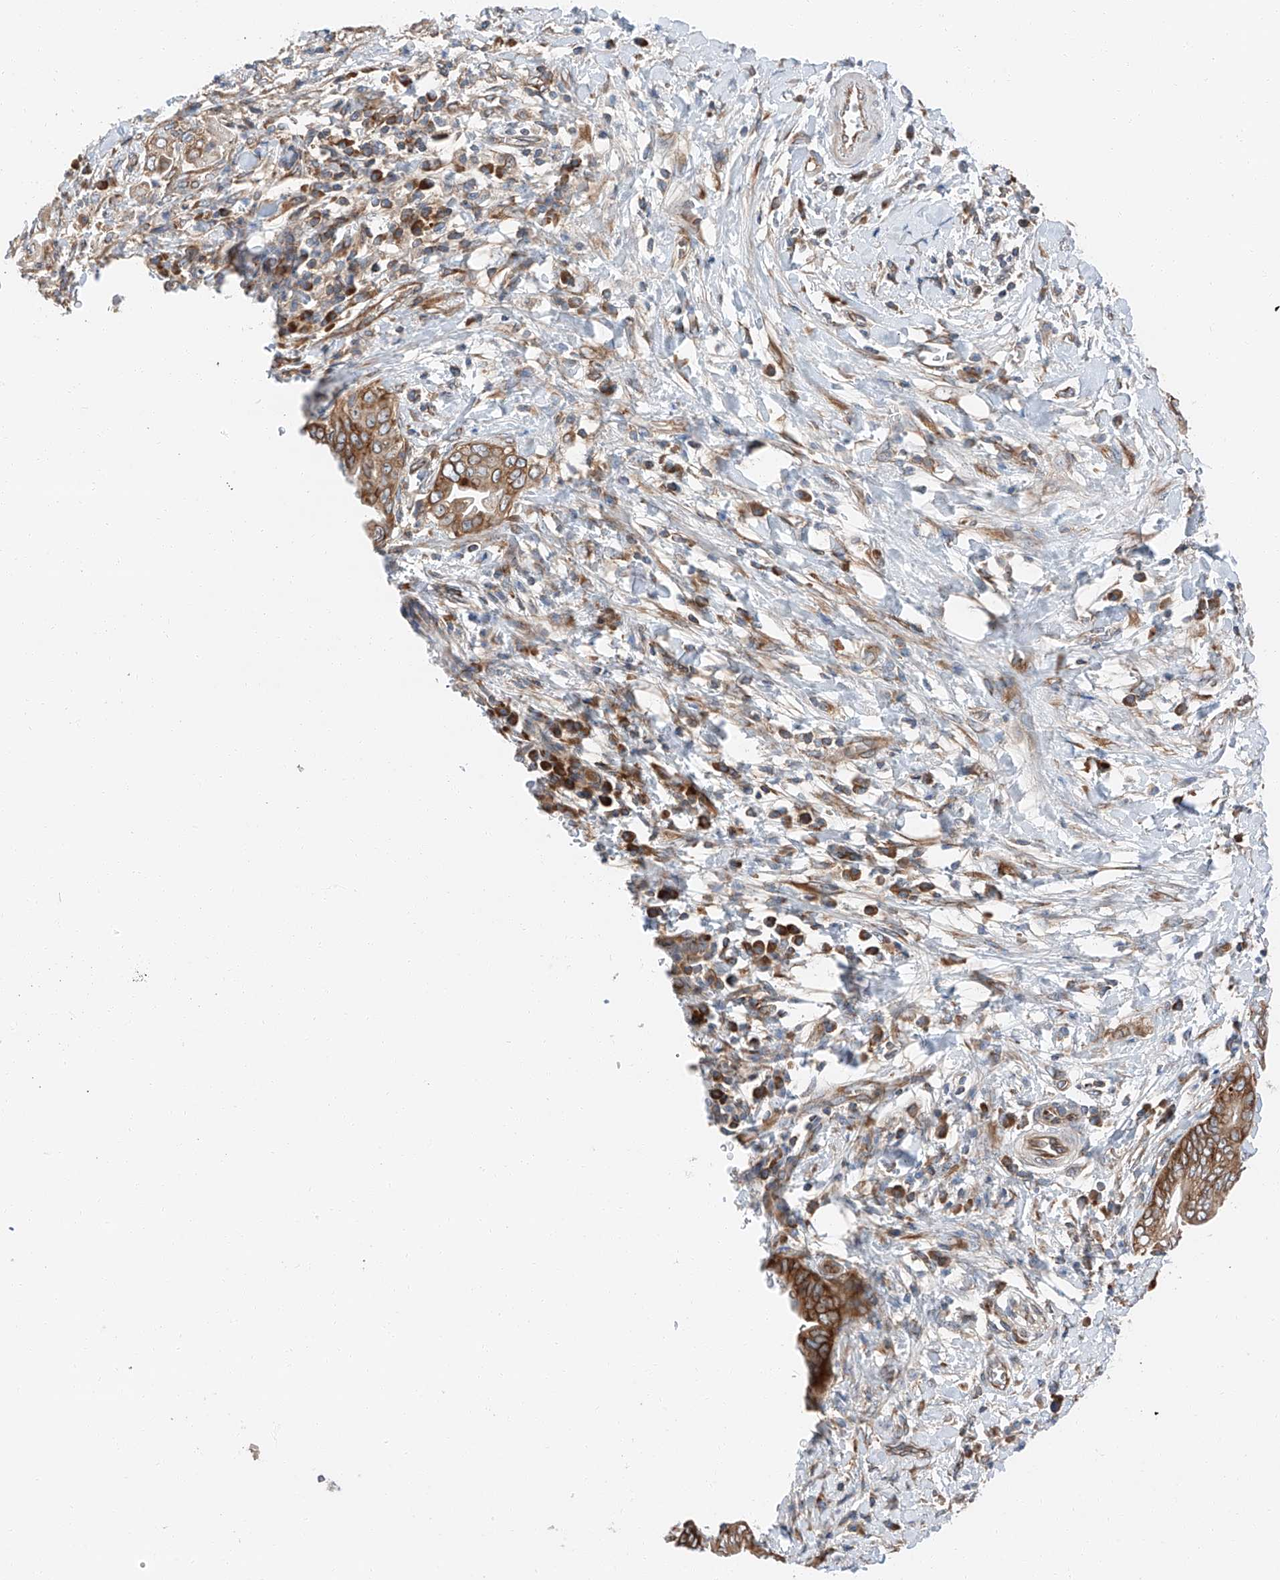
{"staining": {"intensity": "strong", "quantity": ">75%", "location": "cytoplasmic/membranous"}, "tissue": "pancreatic cancer", "cell_type": "Tumor cells", "image_type": "cancer", "snomed": [{"axis": "morphology", "description": "Adenocarcinoma, NOS"}, {"axis": "topography", "description": "Pancreas"}], "caption": "Immunohistochemistry (IHC) staining of pancreatic adenocarcinoma, which reveals high levels of strong cytoplasmic/membranous staining in approximately >75% of tumor cells indicating strong cytoplasmic/membranous protein staining. The staining was performed using DAB (brown) for protein detection and nuclei were counterstained in hematoxylin (blue).", "gene": "ZC3H15", "patient": {"sex": "male", "age": 75}}